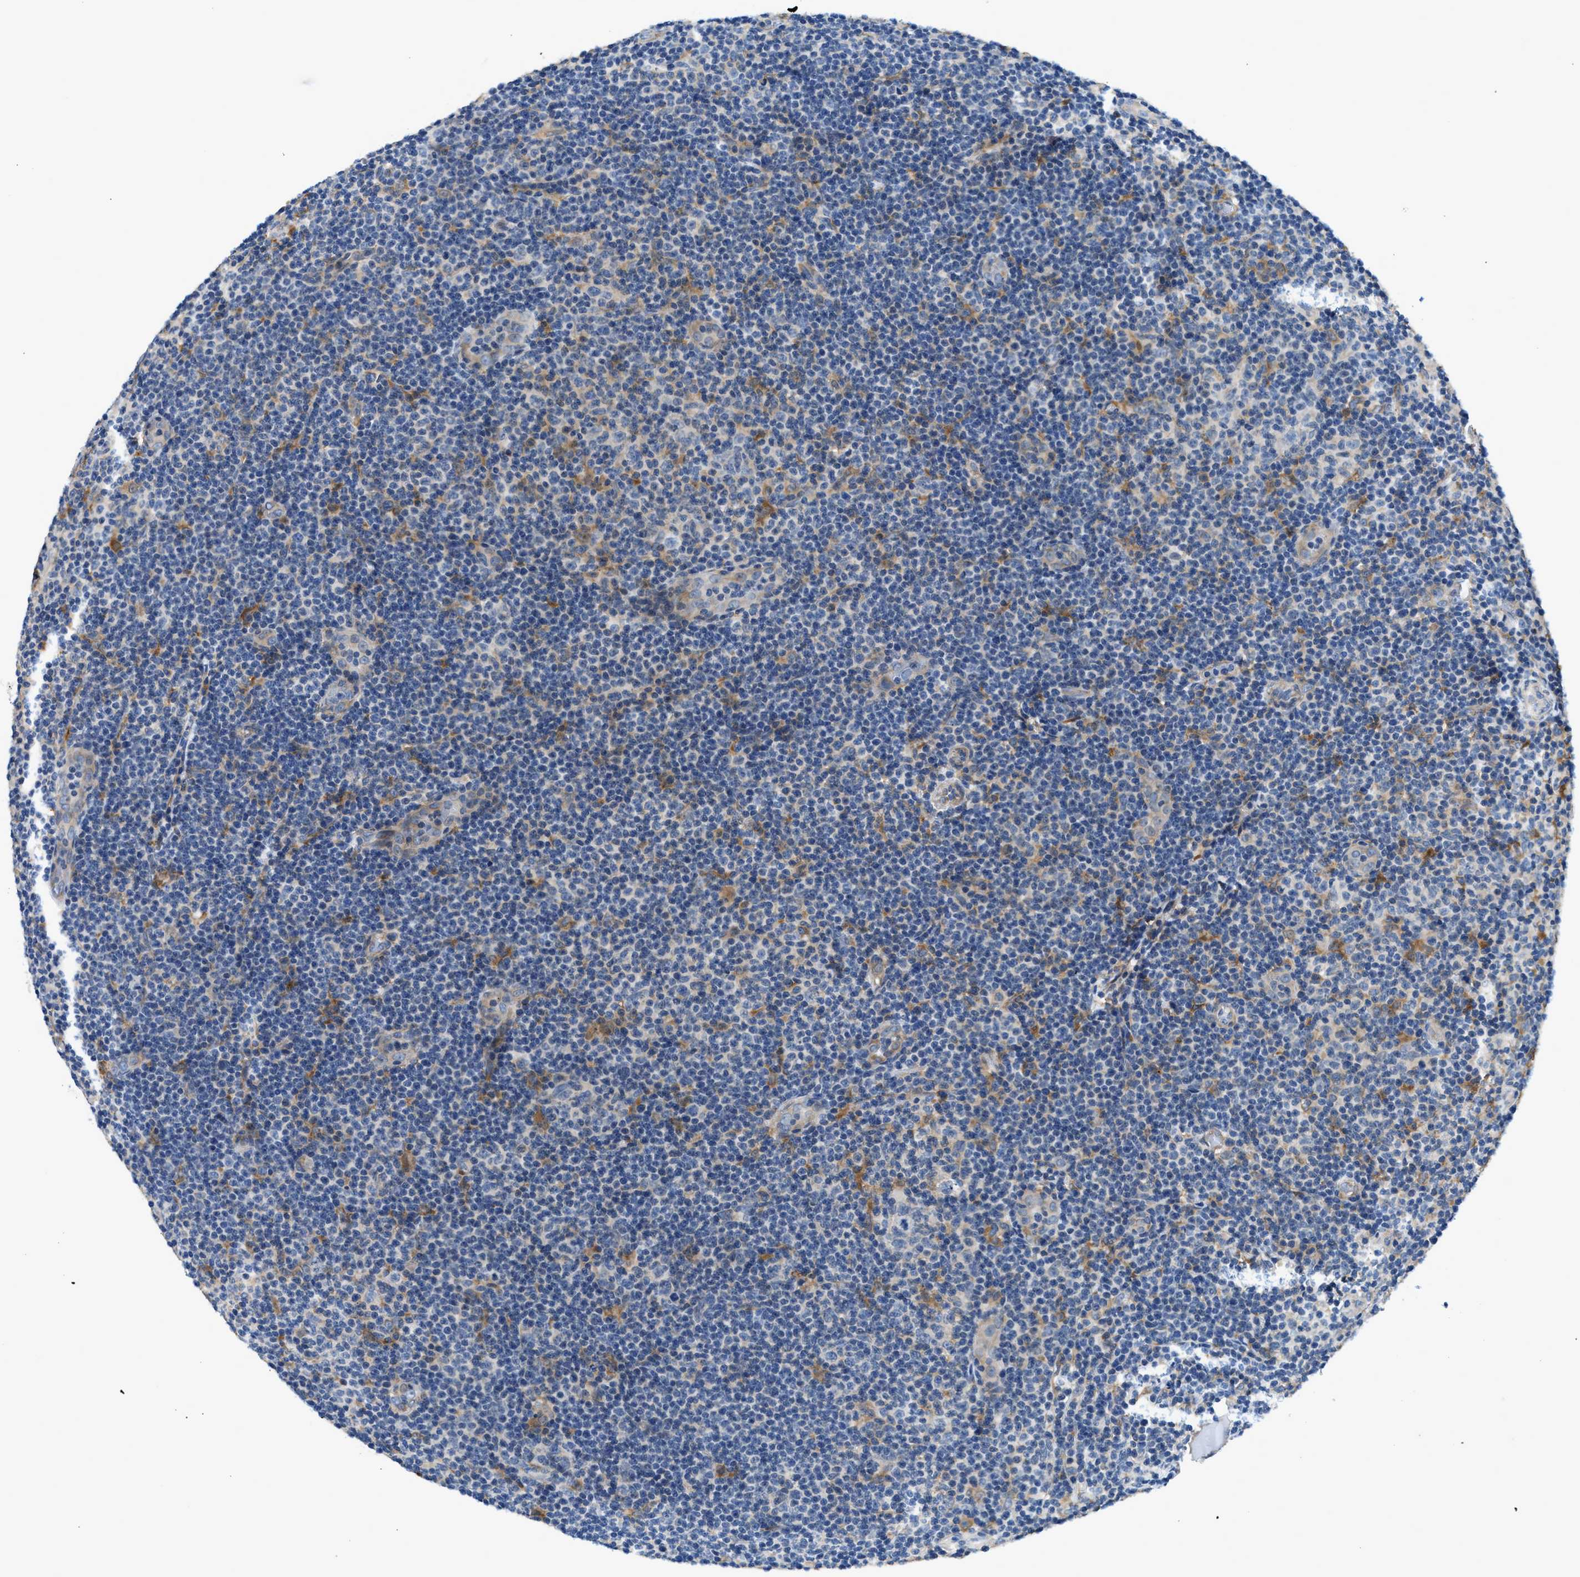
{"staining": {"intensity": "moderate", "quantity": "<25%", "location": "cytoplasmic/membranous"}, "tissue": "lymphoma", "cell_type": "Tumor cells", "image_type": "cancer", "snomed": [{"axis": "morphology", "description": "Malignant lymphoma, non-Hodgkin's type, Low grade"}, {"axis": "topography", "description": "Lymph node"}], "caption": "Approximately <25% of tumor cells in lymphoma demonstrate moderate cytoplasmic/membranous protein expression as visualized by brown immunohistochemical staining.", "gene": "LPIN2", "patient": {"sex": "male", "age": 83}}